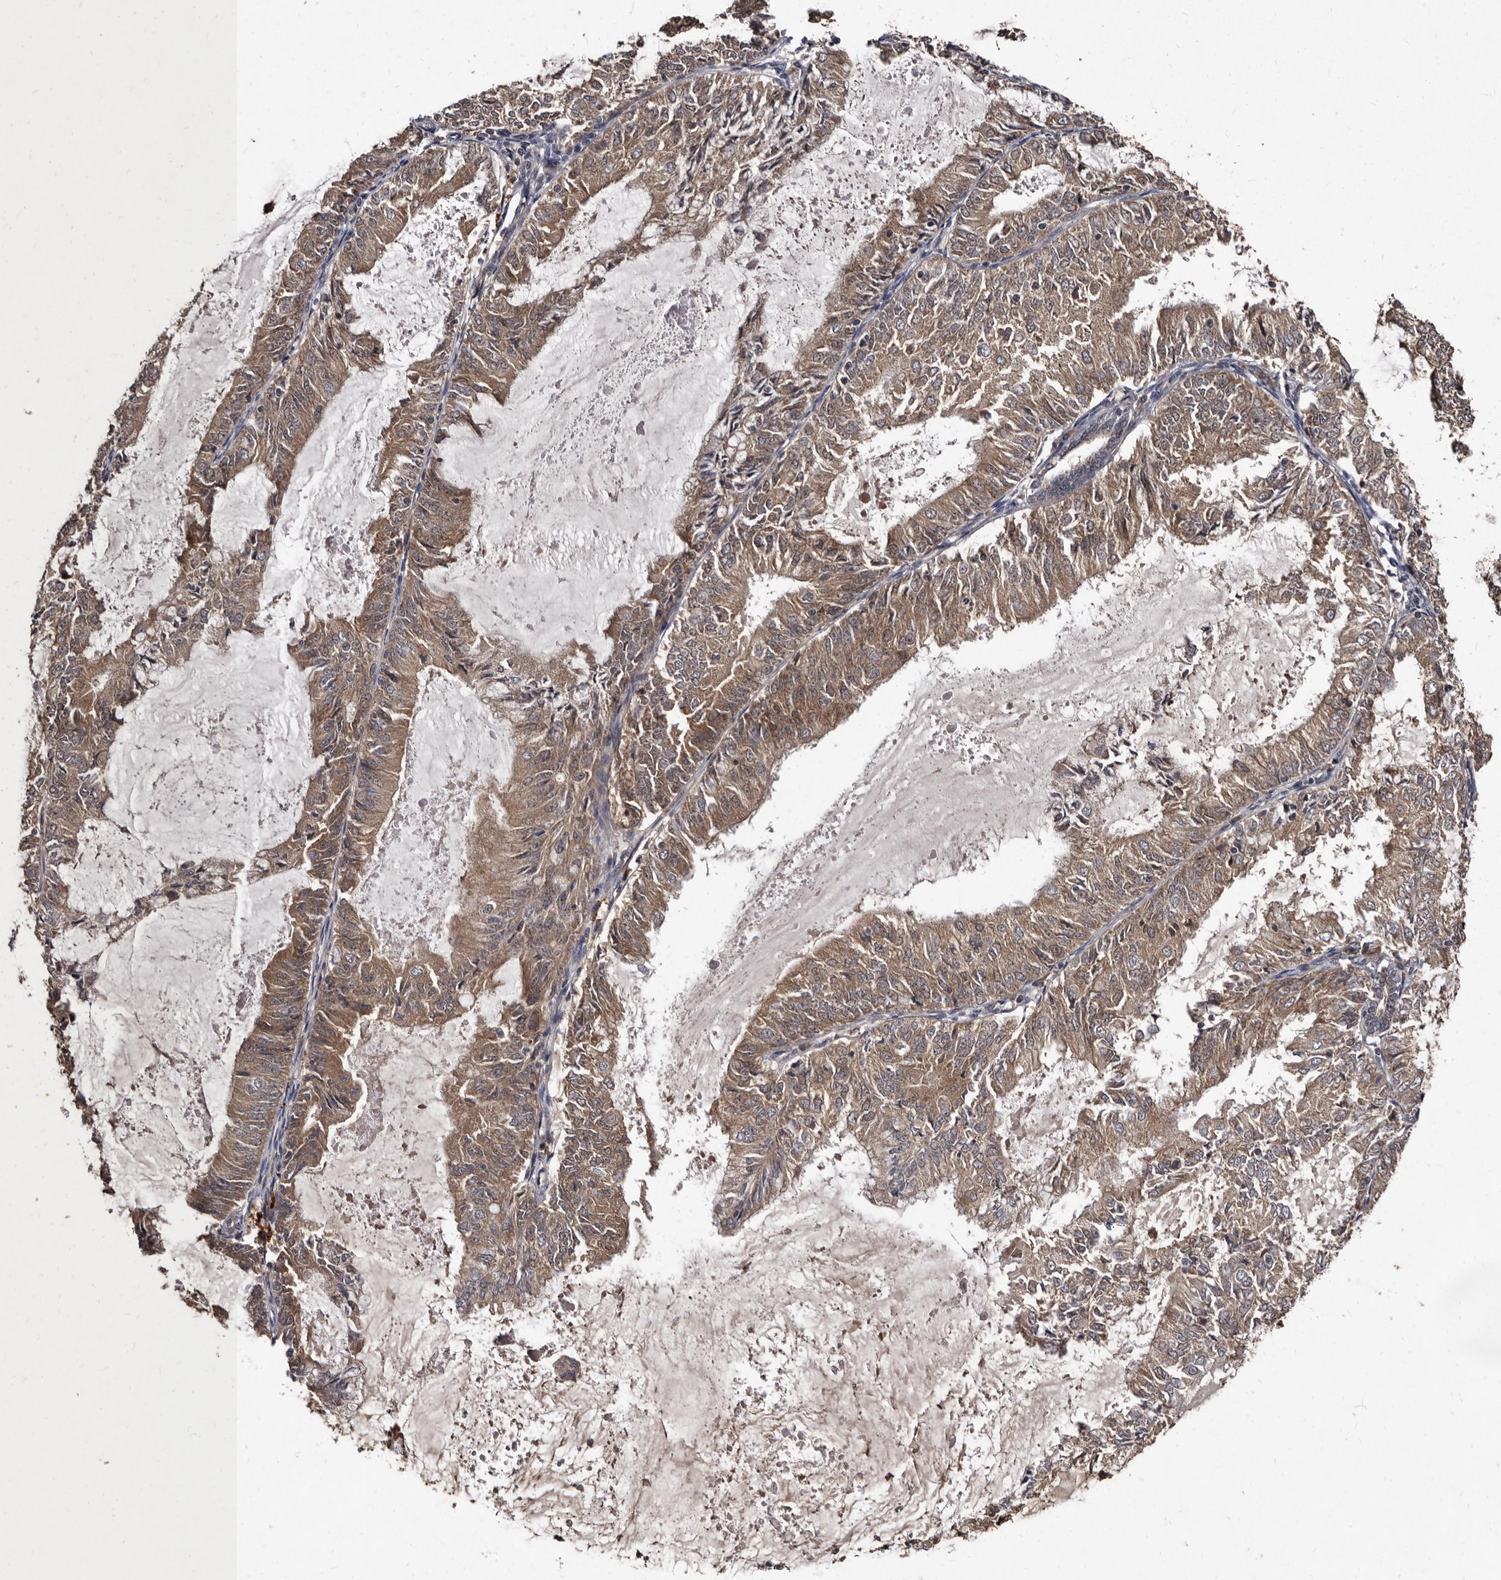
{"staining": {"intensity": "moderate", "quantity": ">75%", "location": "cytoplasmic/membranous"}, "tissue": "endometrial cancer", "cell_type": "Tumor cells", "image_type": "cancer", "snomed": [{"axis": "morphology", "description": "Adenocarcinoma, NOS"}, {"axis": "topography", "description": "Endometrium"}], "caption": "Endometrial cancer stained with DAB immunohistochemistry shows medium levels of moderate cytoplasmic/membranous staining in about >75% of tumor cells.", "gene": "PMVK", "patient": {"sex": "female", "age": 57}}